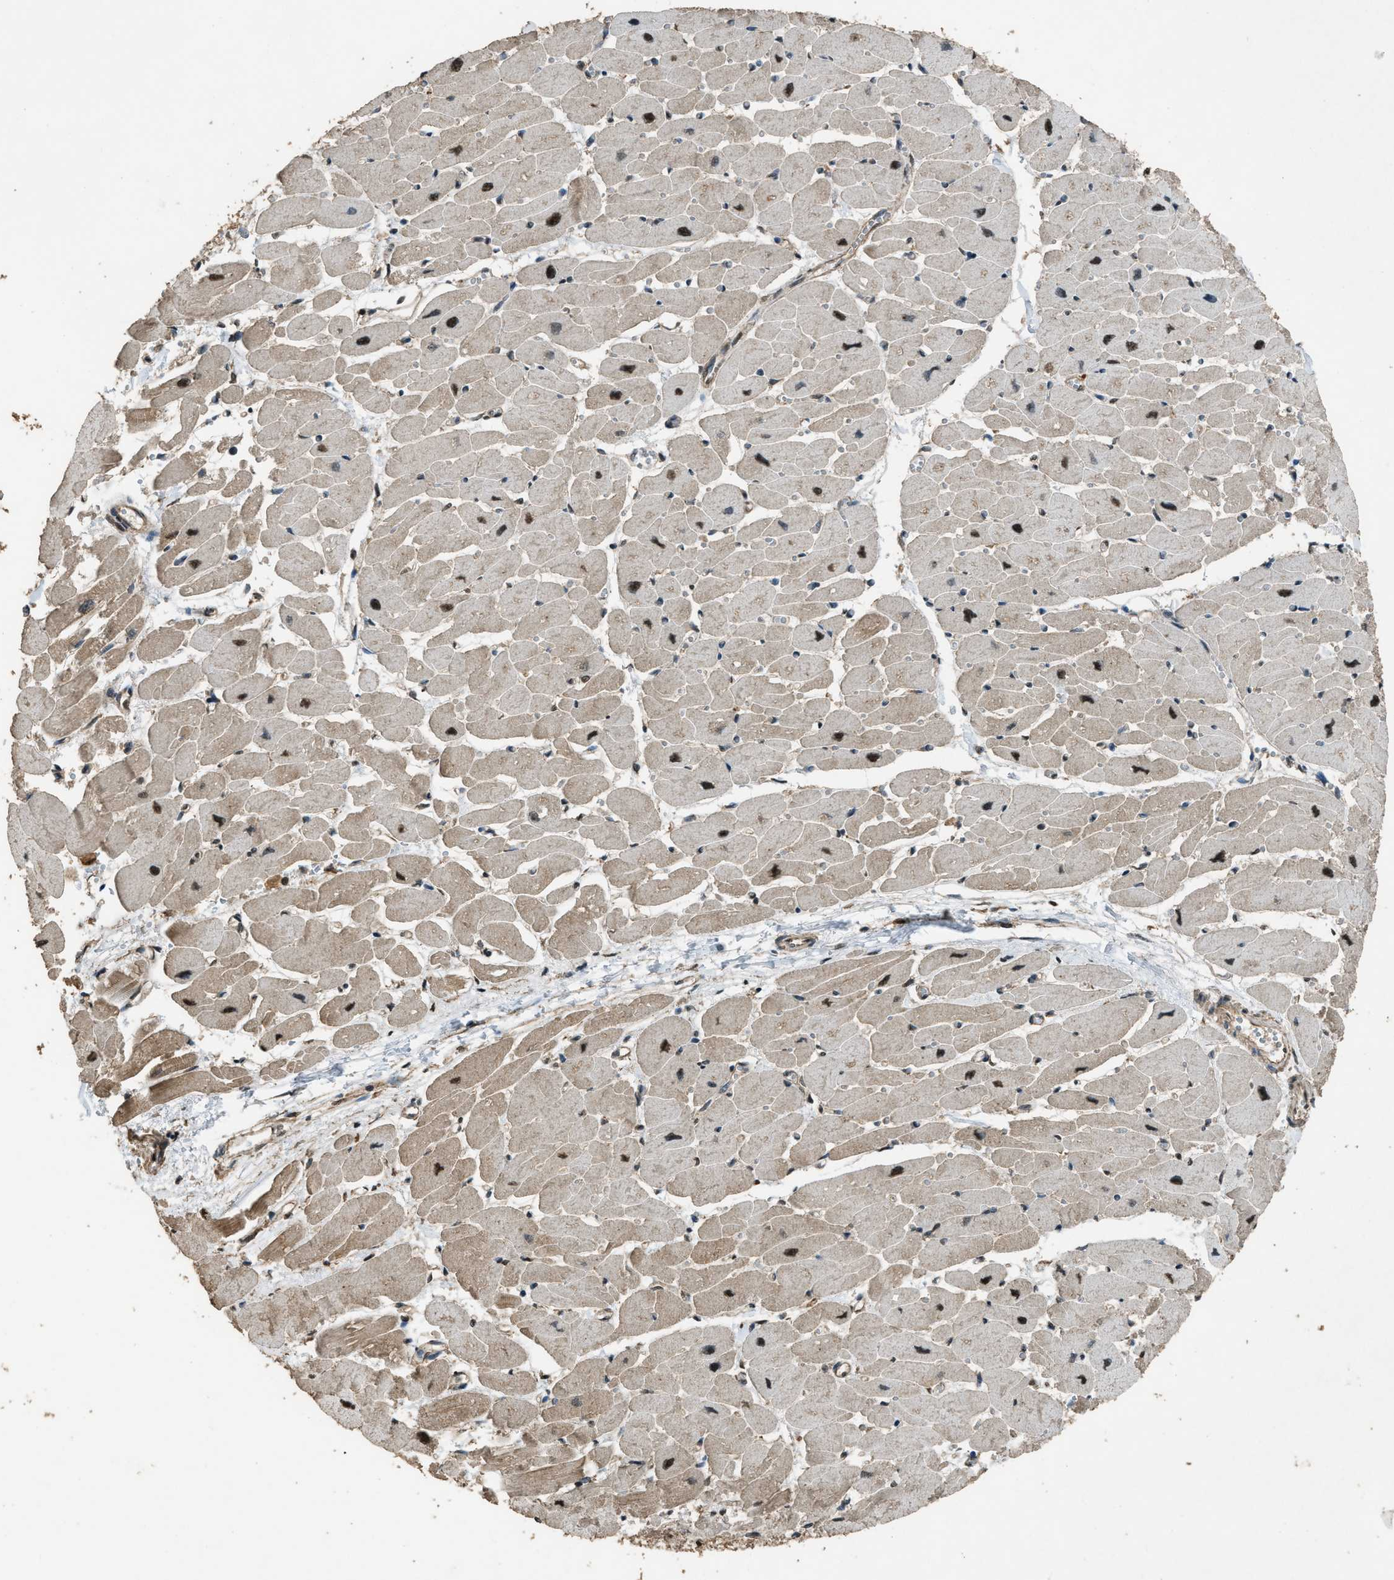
{"staining": {"intensity": "moderate", "quantity": ">75%", "location": "cytoplasmic/membranous,nuclear"}, "tissue": "heart muscle", "cell_type": "Cardiomyocytes", "image_type": "normal", "snomed": [{"axis": "morphology", "description": "Normal tissue, NOS"}, {"axis": "topography", "description": "Heart"}], "caption": "Immunohistochemical staining of unremarkable heart muscle exhibits moderate cytoplasmic/membranous,nuclear protein staining in about >75% of cardiomyocytes.", "gene": "SERTAD2", "patient": {"sex": "female", "age": 54}}